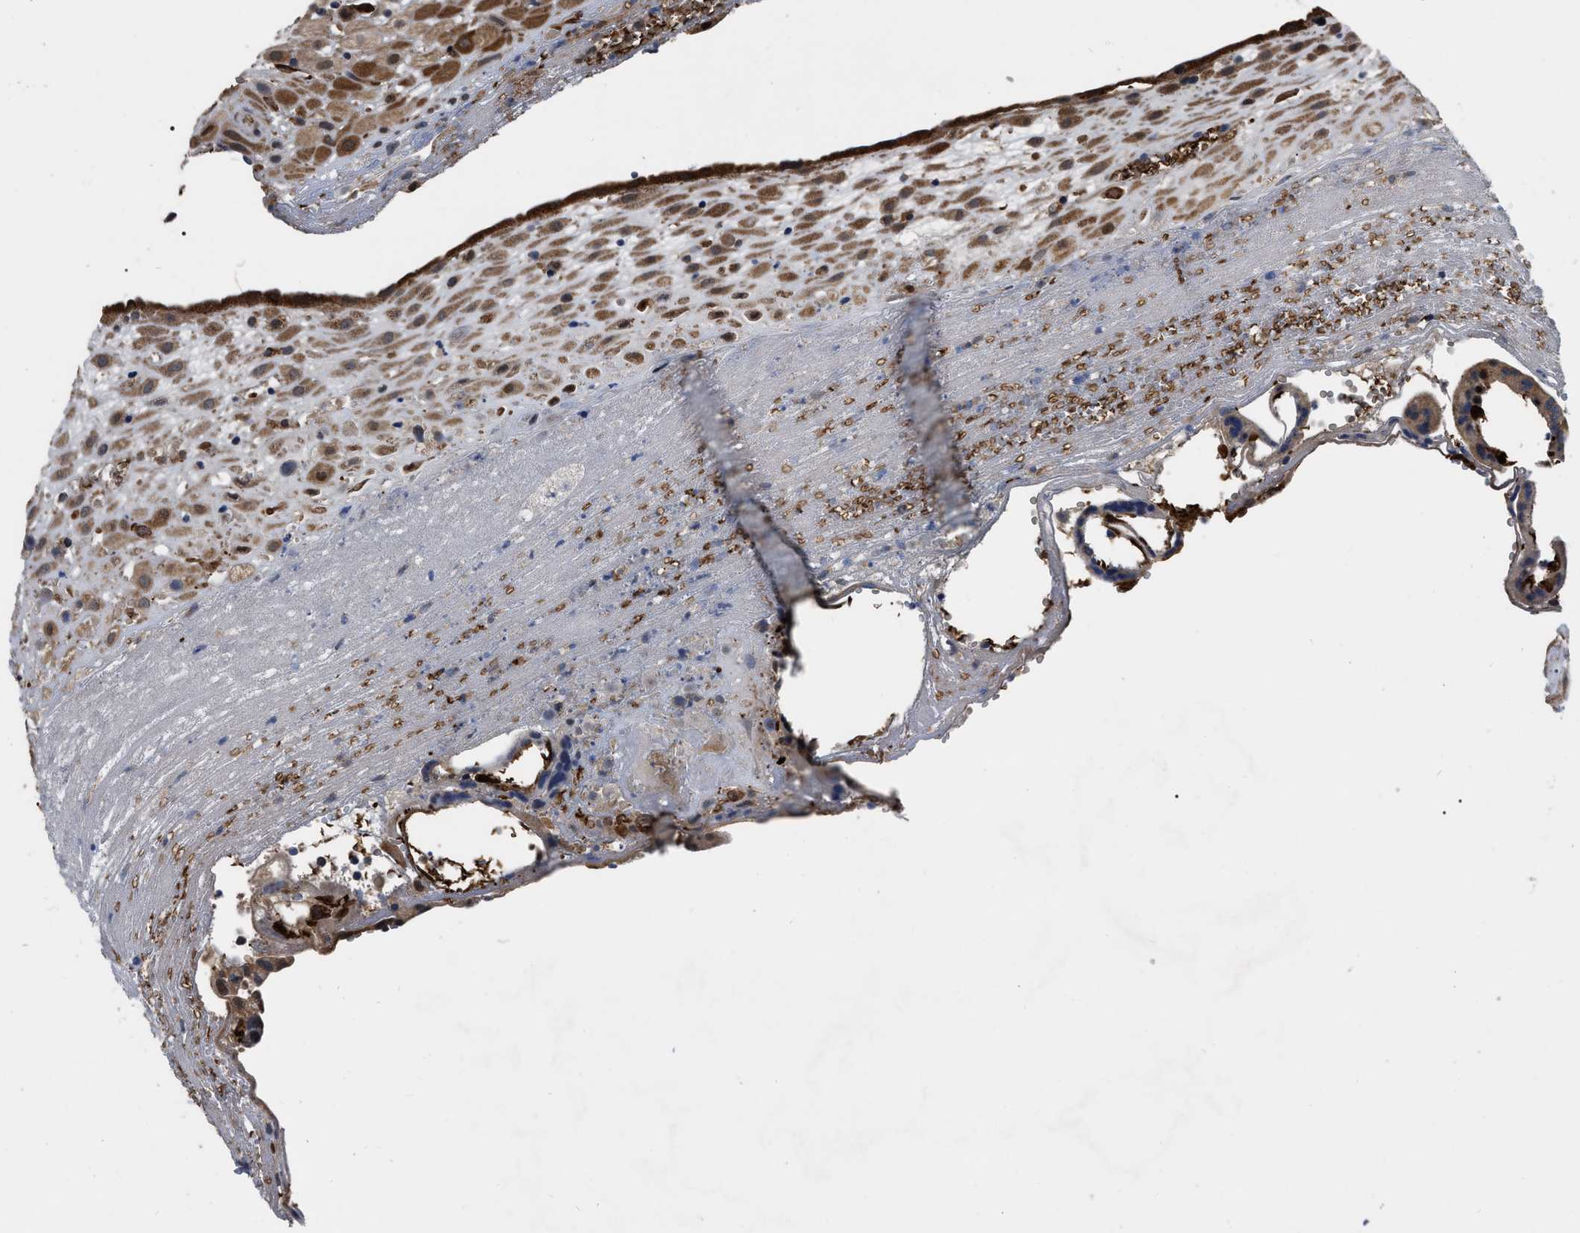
{"staining": {"intensity": "strong", "quantity": ">75%", "location": "cytoplasmic/membranous"}, "tissue": "placenta", "cell_type": "Decidual cells", "image_type": "normal", "snomed": [{"axis": "morphology", "description": "Normal tissue, NOS"}, {"axis": "topography", "description": "Placenta"}], "caption": "Placenta was stained to show a protein in brown. There is high levels of strong cytoplasmic/membranous staining in approximately >75% of decidual cells. The staining was performed using DAB to visualize the protein expression in brown, while the nuclei were stained in blue with hematoxylin (Magnification: 20x).", "gene": "GET4", "patient": {"sex": "female", "age": 18}}